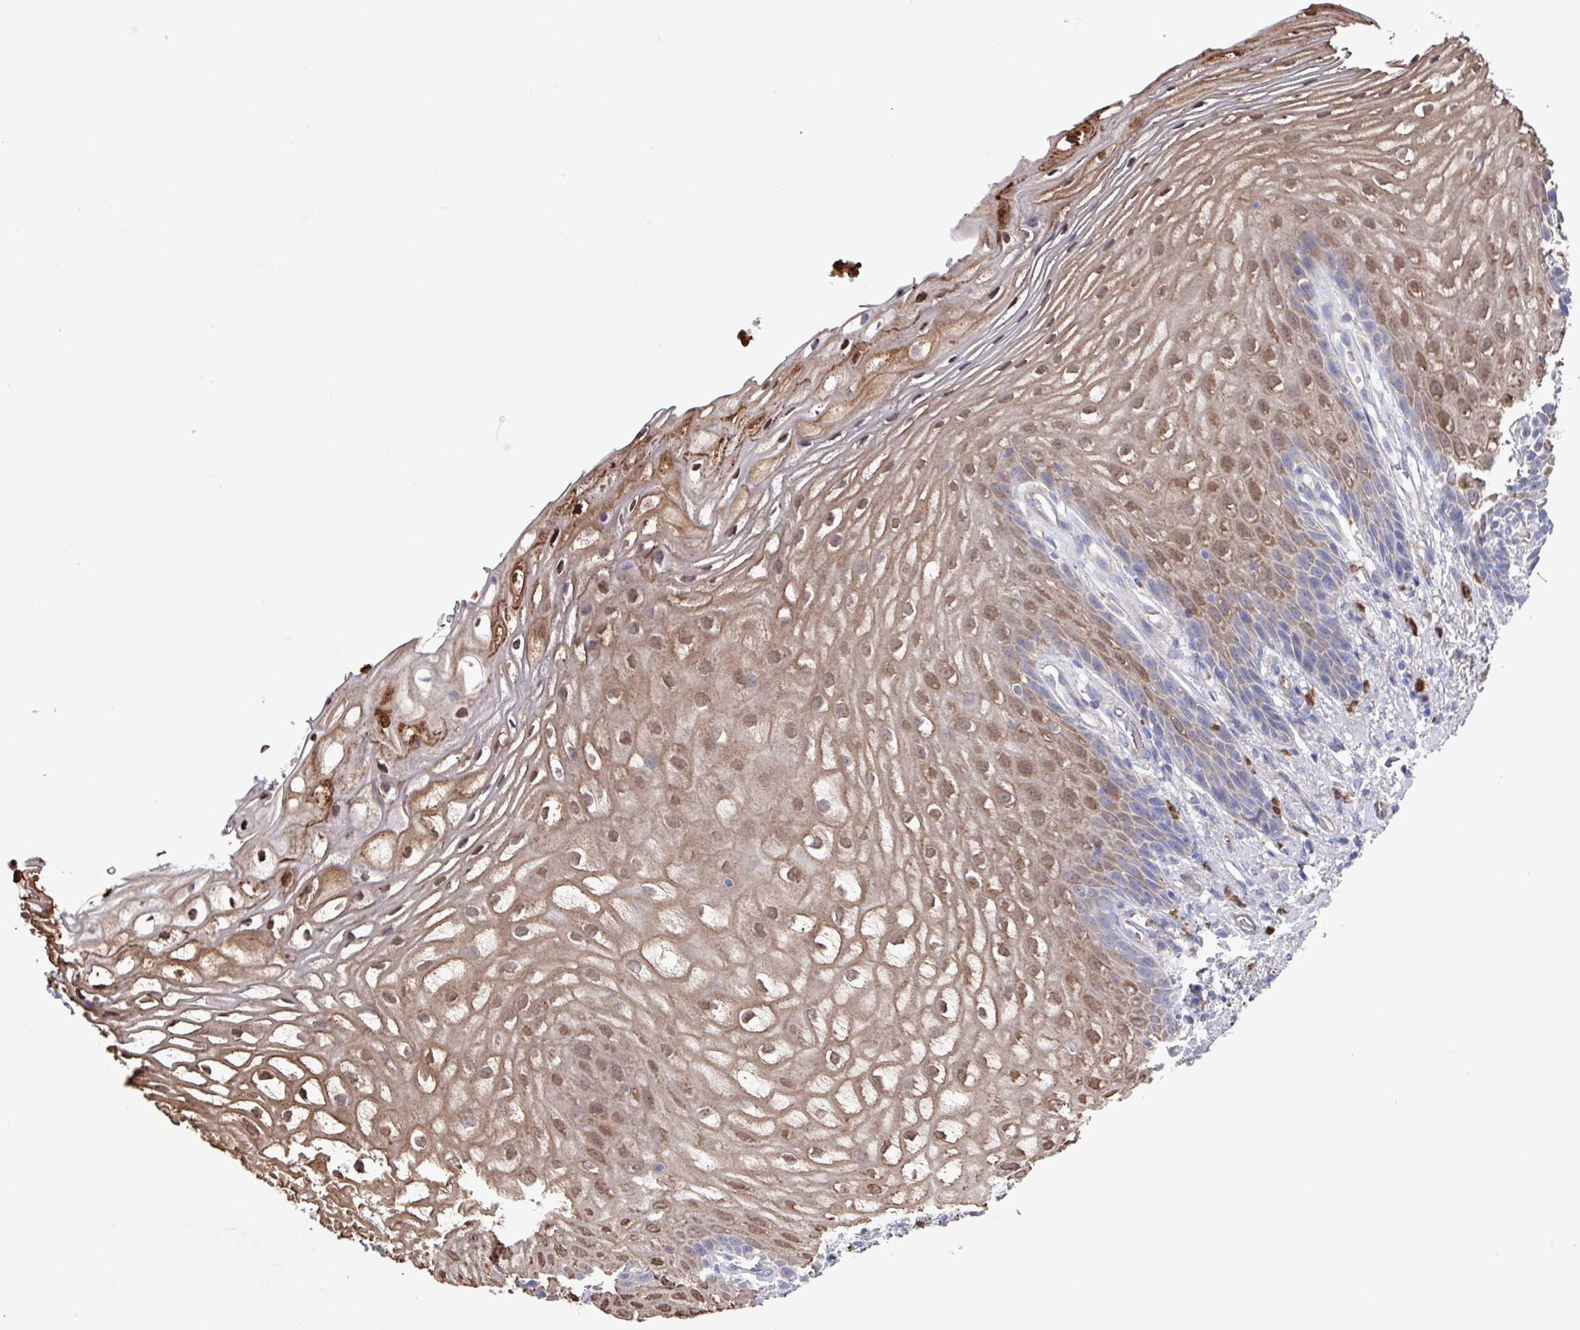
{"staining": {"intensity": "moderate", "quantity": "25%-75%", "location": "cytoplasmic/membranous,nuclear"}, "tissue": "vagina", "cell_type": "Squamous epithelial cells", "image_type": "normal", "snomed": [{"axis": "morphology", "description": "Normal tissue, NOS"}, {"axis": "topography", "description": "Vagina"}], "caption": "Protein staining of unremarkable vagina demonstrates moderate cytoplasmic/membranous,nuclear staining in about 25%-75% of squamous epithelial cells.", "gene": "UQCC2", "patient": {"sex": "female", "age": 60}}